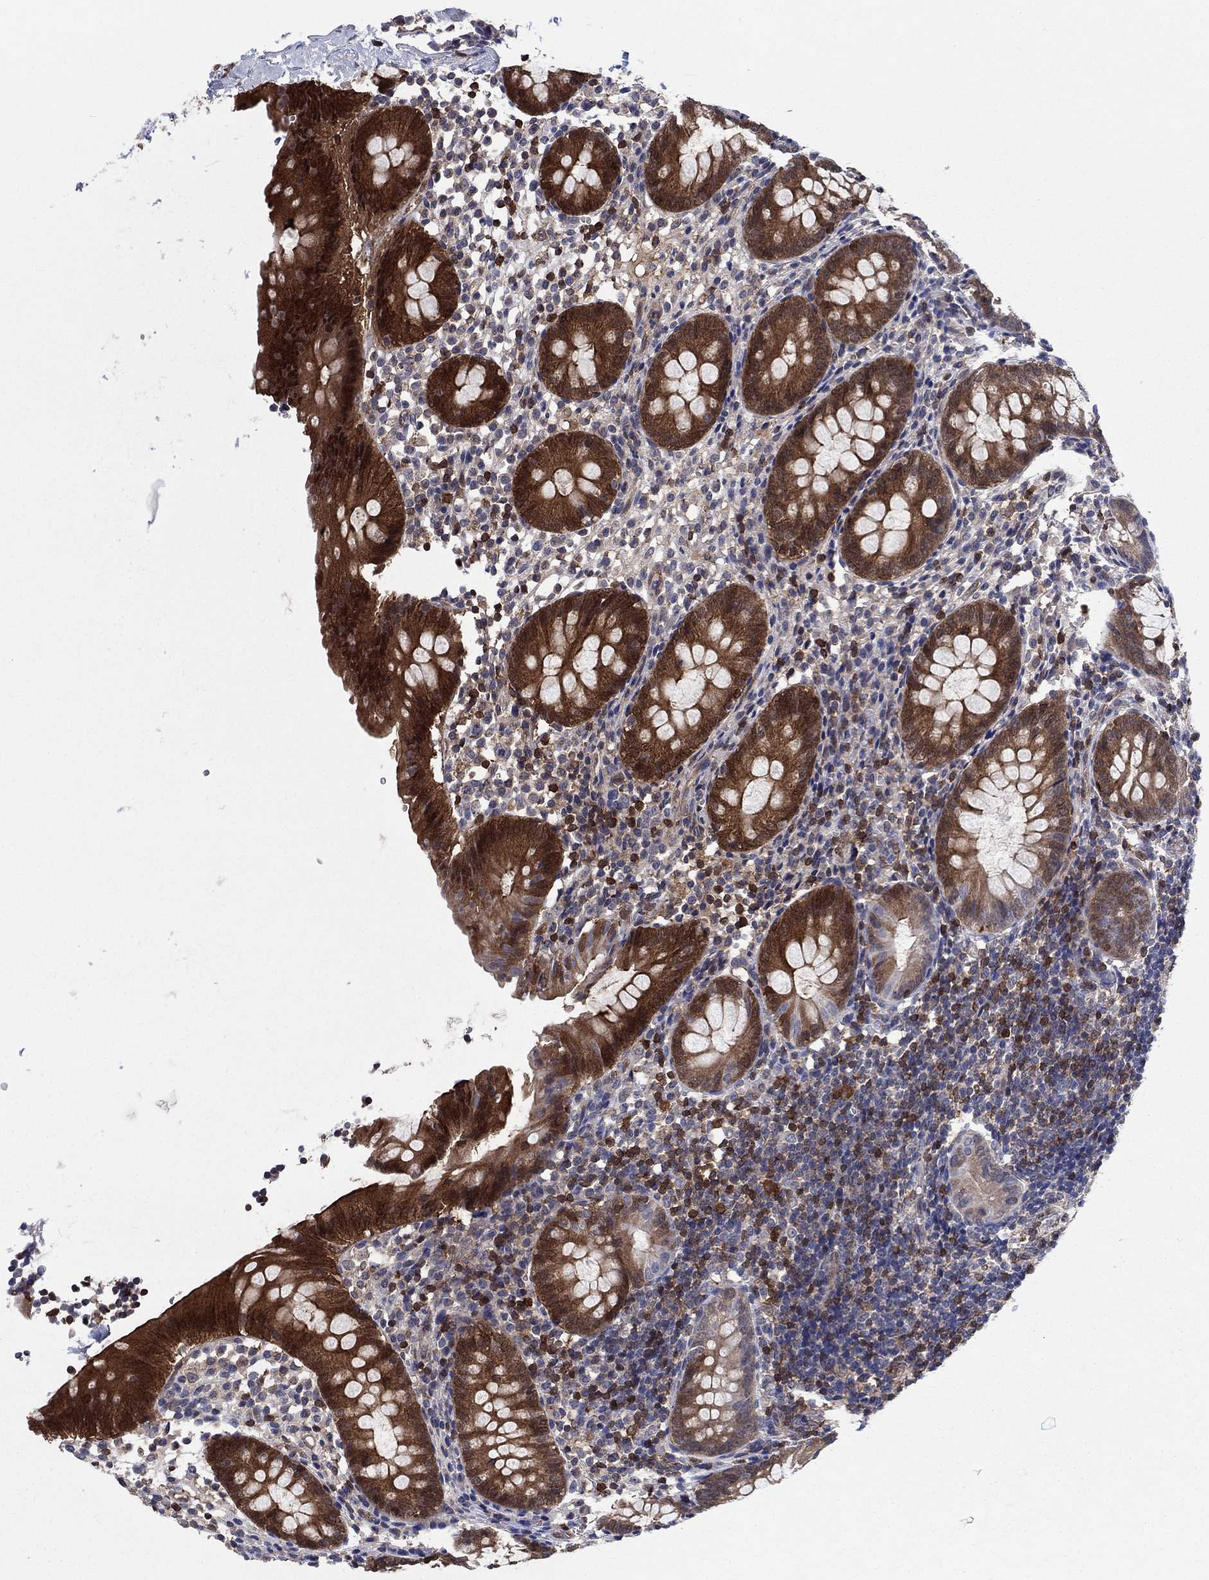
{"staining": {"intensity": "strong", "quantity": ">75%", "location": "cytoplasmic/membranous"}, "tissue": "appendix", "cell_type": "Glandular cells", "image_type": "normal", "snomed": [{"axis": "morphology", "description": "Normal tissue, NOS"}, {"axis": "topography", "description": "Appendix"}], "caption": "Immunohistochemical staining of unremarkable appendix shows >75% levels of strong cytoplasmic/membranous protein expression in approximately >75% of glandular cells. The staining was performed using DAB (3,3'-diaminobenzidine), with brown indicating positive protein expression. Nuclei are stained blue with hematoxylin.", "gene": "AGFG2", "patient": {"sex": "female", "age": 40}}